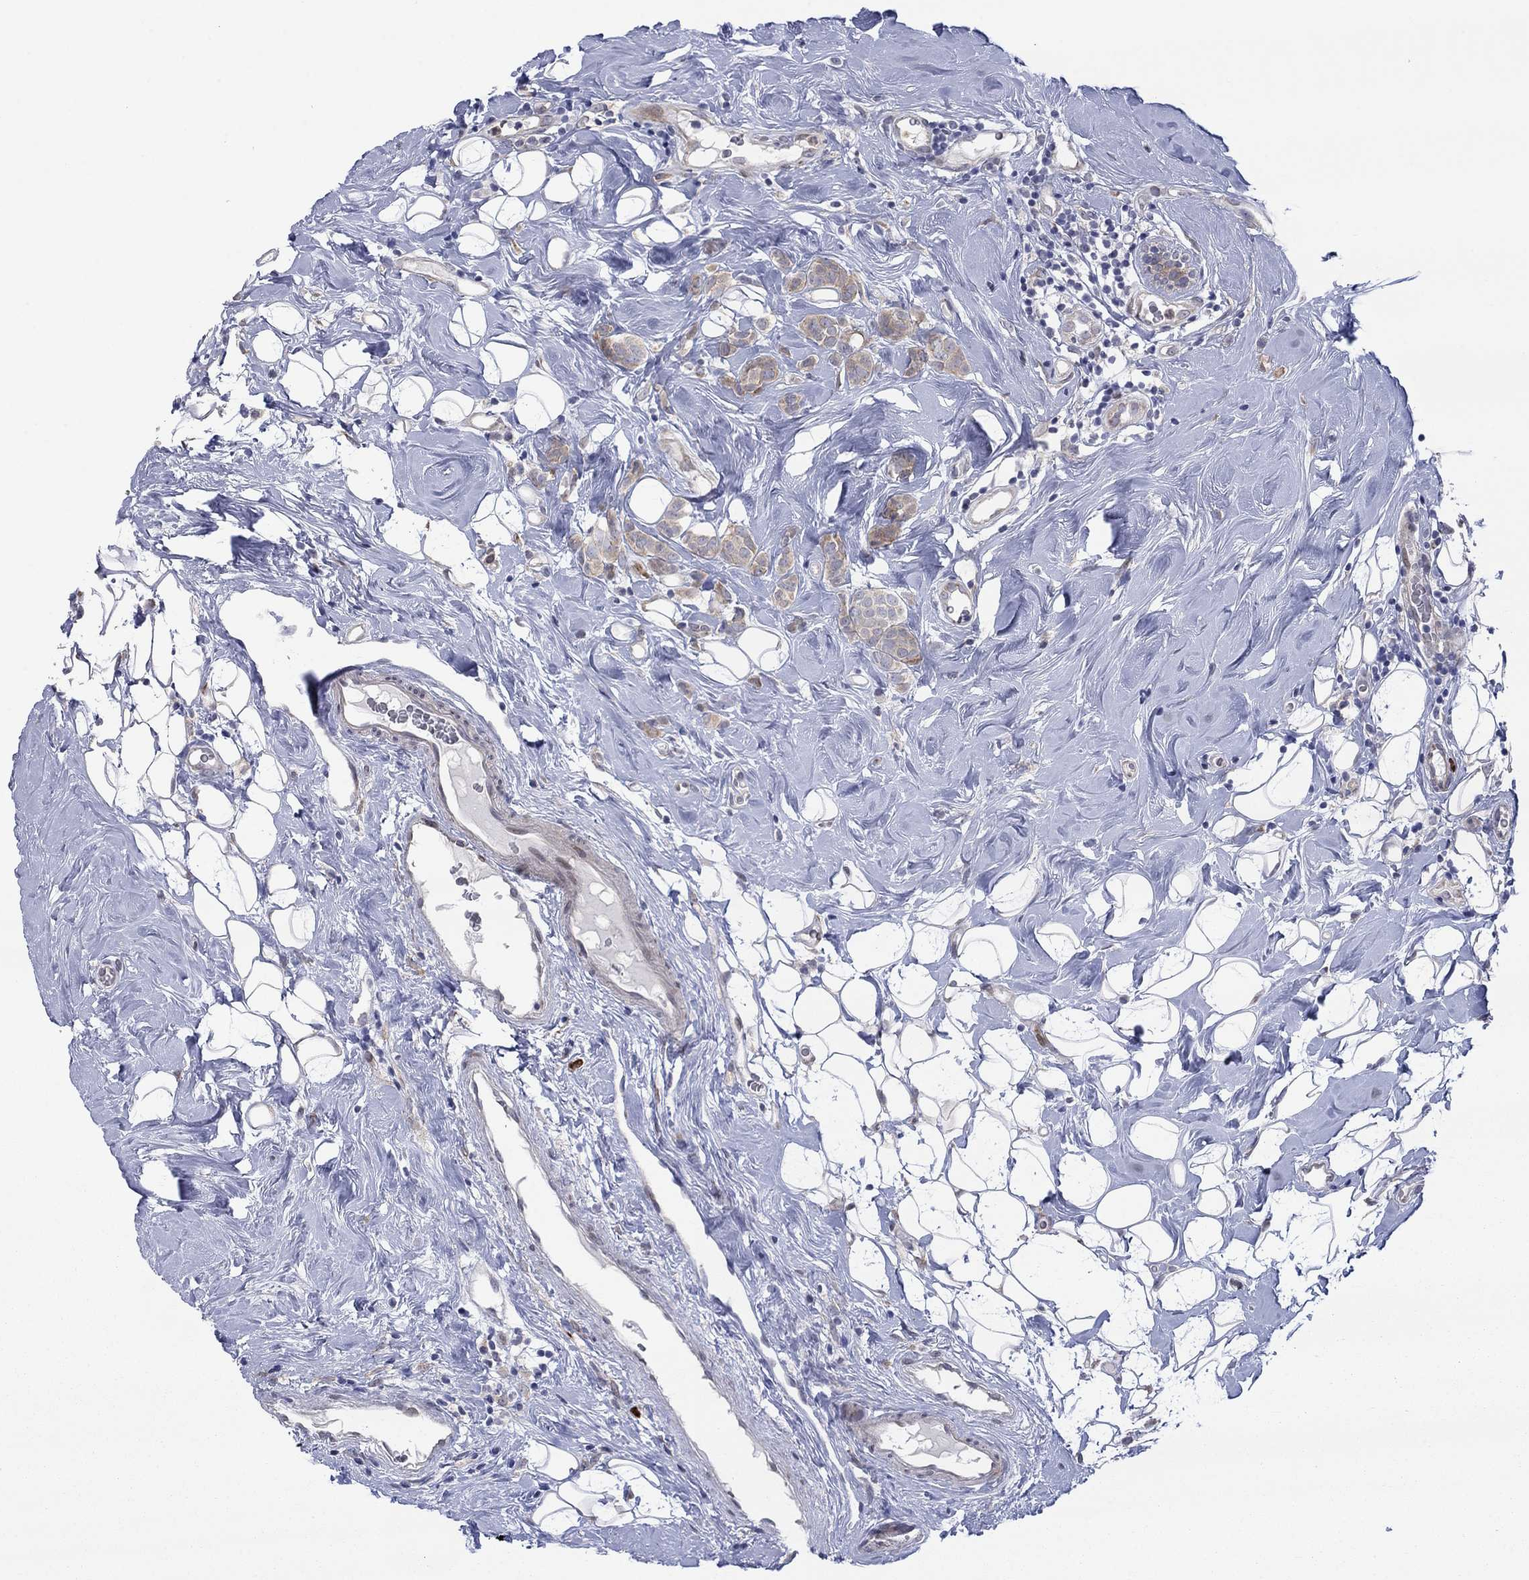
{"staining": {"intensity": "weak", "quantity": ">75%", "location": "cytoplasmic/membranous"}, "tissue": "breast cancer", "cell_type": "Tumor cells", "image_type": "cancer", "snomed": [{"axis": "morphology", "description": "Lobular carcinoma"}, {"axis": "topography", "description": "Breast"}], "caption": "The image reveals immunohistochemical staining of breast cancer (lobular carcinoma). There is weak cytoplasmic/membranous staining is seen in about >75% of tumor cells.", "gene": "TTC21B", "patient": {"sex": "female", "age": 49}}